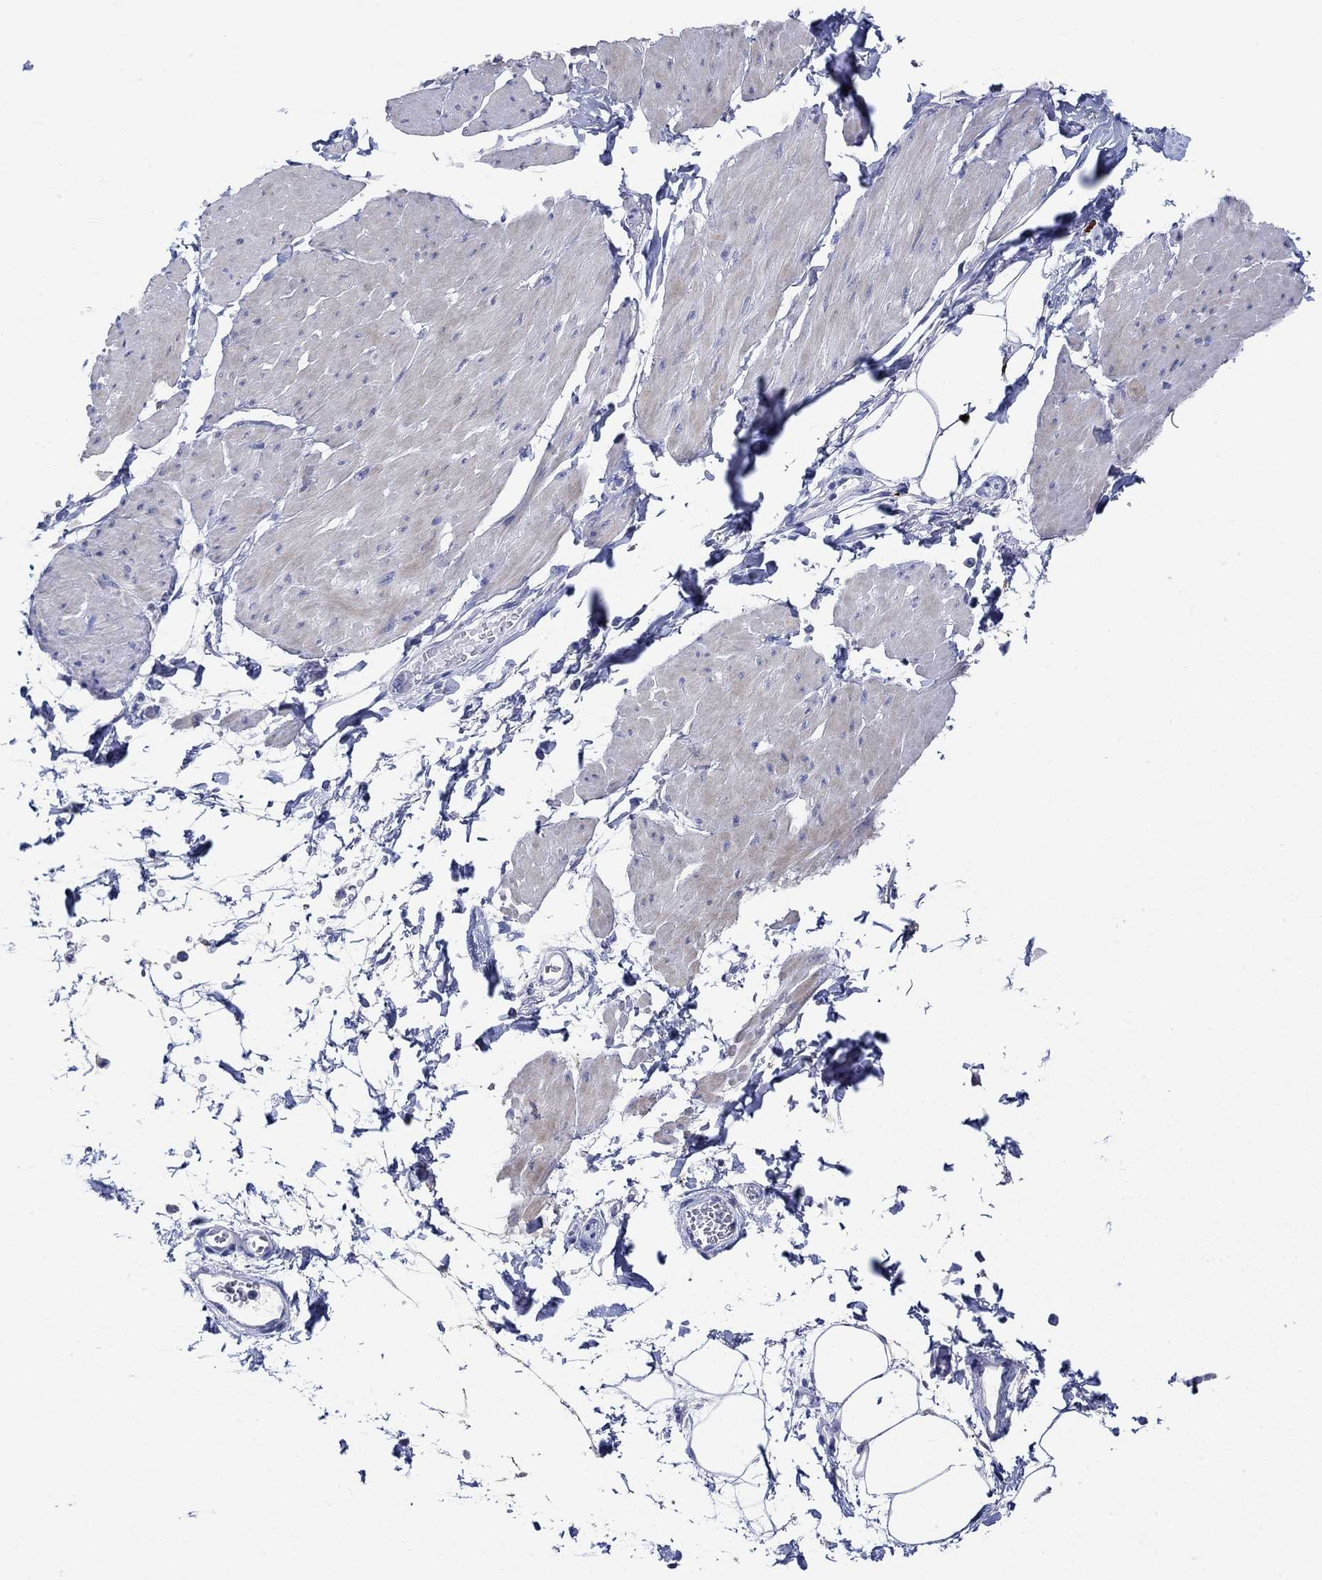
{"staining": {"intensity": "negative", "quantity": "none", "location": "none"}, "tissue": "smooth muscle", "cell_type": "Smooth muscle cells", "image_type": "normal", "snomed": [{"axis": "morphology", "description": "Normal tissue, NOS"}, {"axis": "topography", "description": "Adipose tissue"}, {"axis": "topography", "description": "Smooth muscle"}, {"axis": "topography", "description": "Peripheral nerve tissue"}], "caption": "This is a micrograph of immunohistochemistry (IHC) staining of benign smooth muscle, which shows no staining in smooth muscle cells. The staining is performed using DAB (3,3'-diaminobenzidine) brown chromogen with nuclei counter-stained in using hematoxylin.", "gene": "P2RY6", "patient": {"sex": "male", "age": 83}}